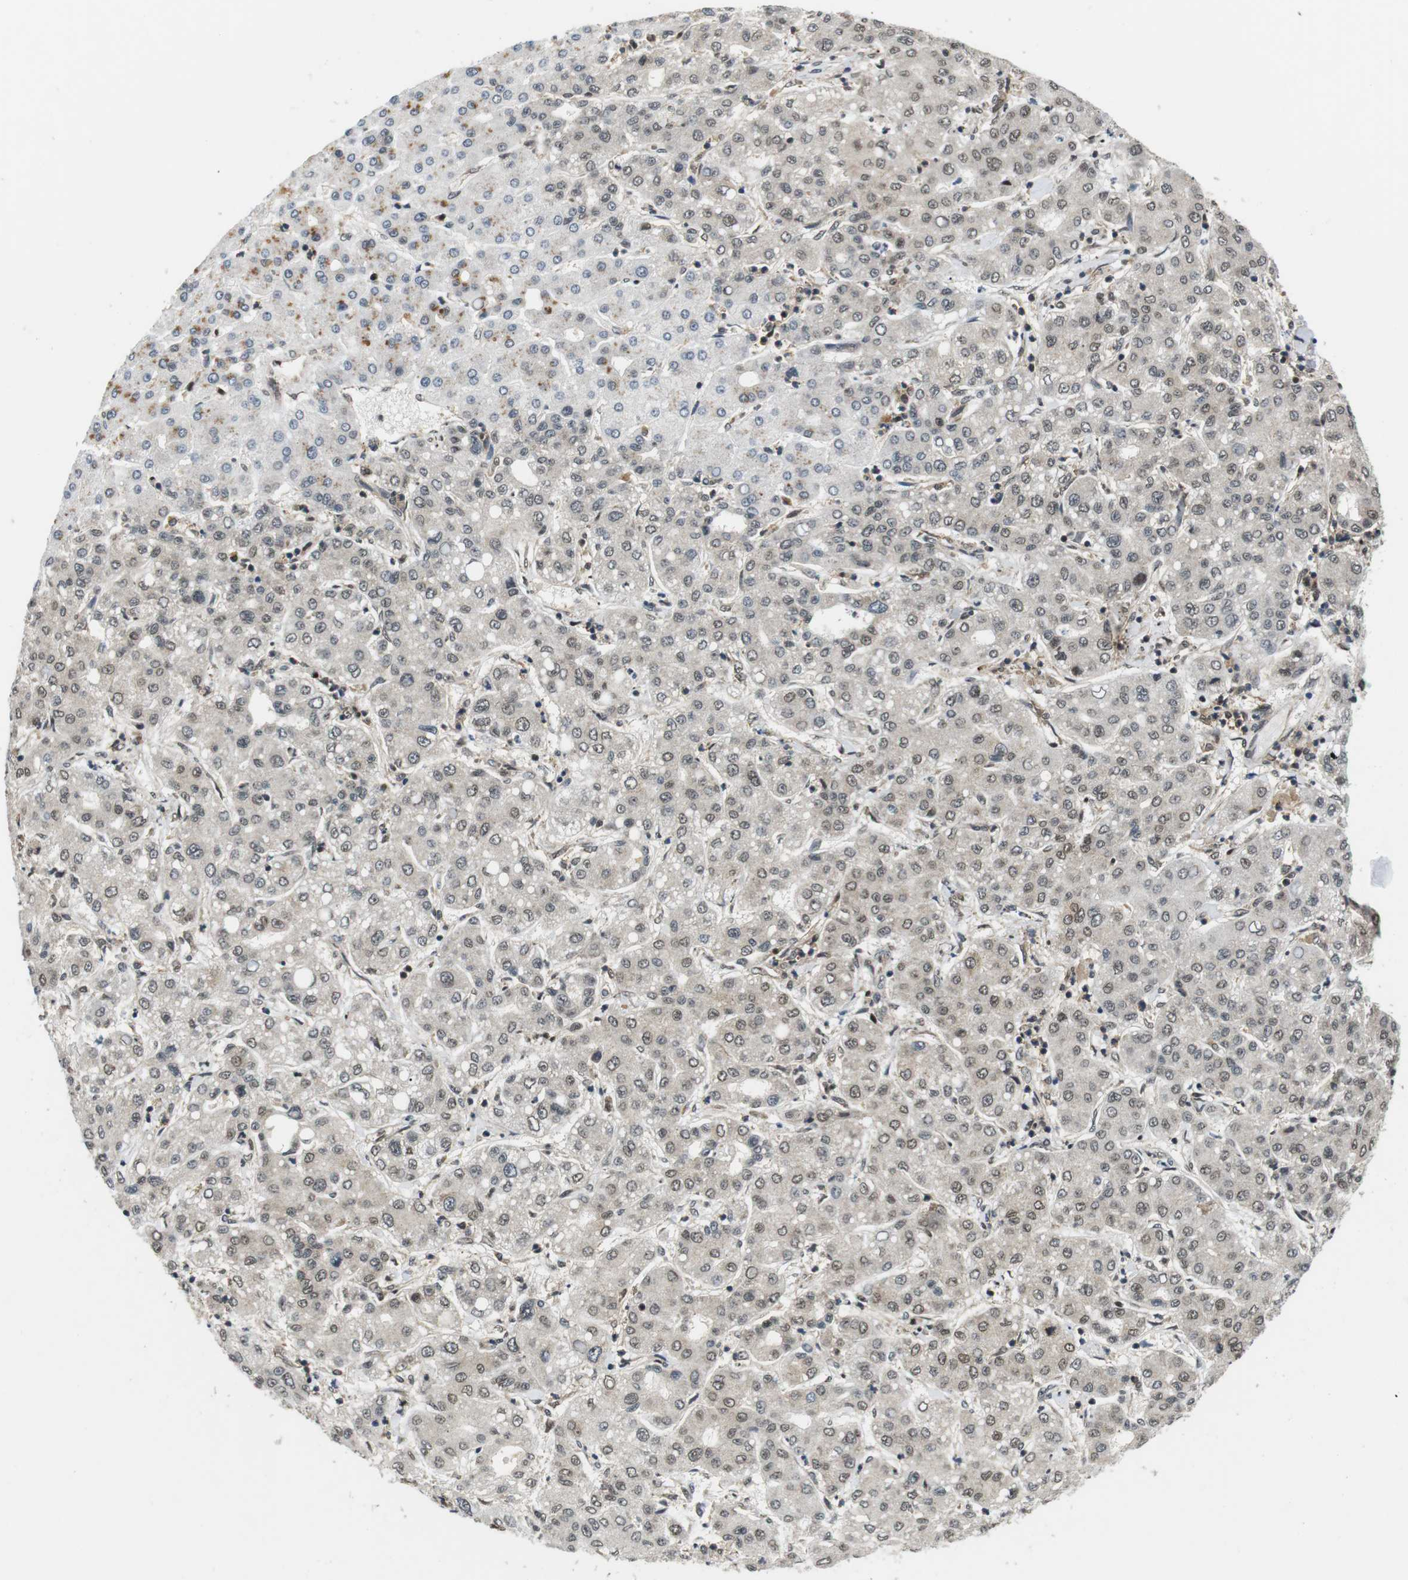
{"staining": {"intensity": "weak", "quantity": "25%-75%", "location": "nuclear"}, "tissue": "liver cancer", "cell_type": "Tumor cells", "image_type": "cancer", "snomed": [{"axis": "morphology", "description": "Carcinoma, Hepatocellular, NOS"}, {"axis": "topography", "description": "Liver"}], "caption": "A brown stain highlights weak nuclear positivity of a protein in human hepatocellular carcinoma (liver) tumor cells.", "gene": "CSNK2B", "patient": {"sex": "male", "age": 65}}